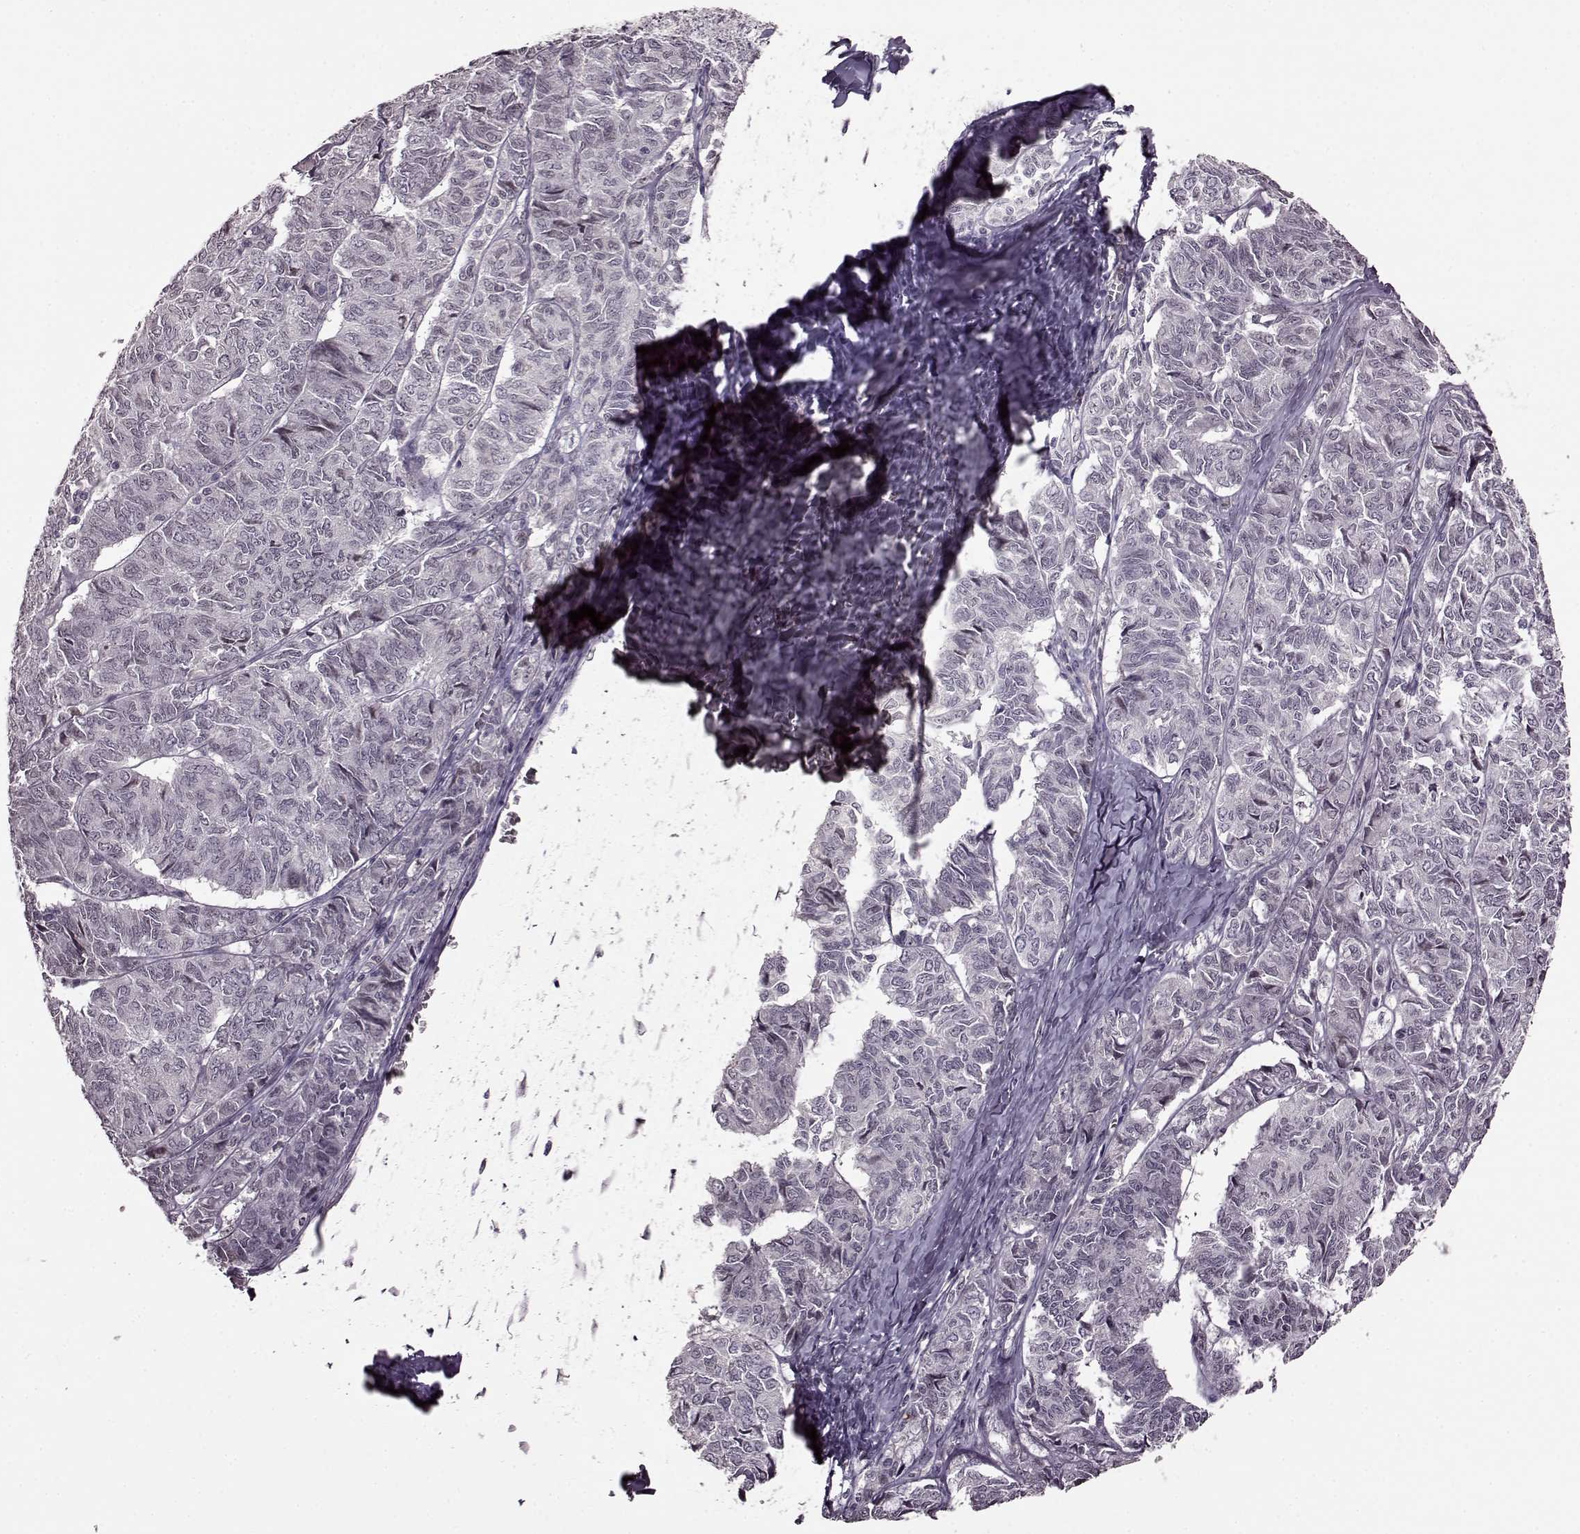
{"staining": {"intensity": "negative", "quantity": "none", "location": "none"}, "tissue": "ovarian cancer", "cell_type": "Tumor cells", "image_type": "cancer", "snomed": [{"axis": "morphology", "description": "Carcinoma, endometroid"}, {"axis": "topography", "description": "Ovary"}], "caption": "Micrograph shows no significant protein positivity in tumor cells of ovarian cancer (endometroid carcinoma).", "gene": "STX1B", "patient": {"sex": "female", "age": 80}}